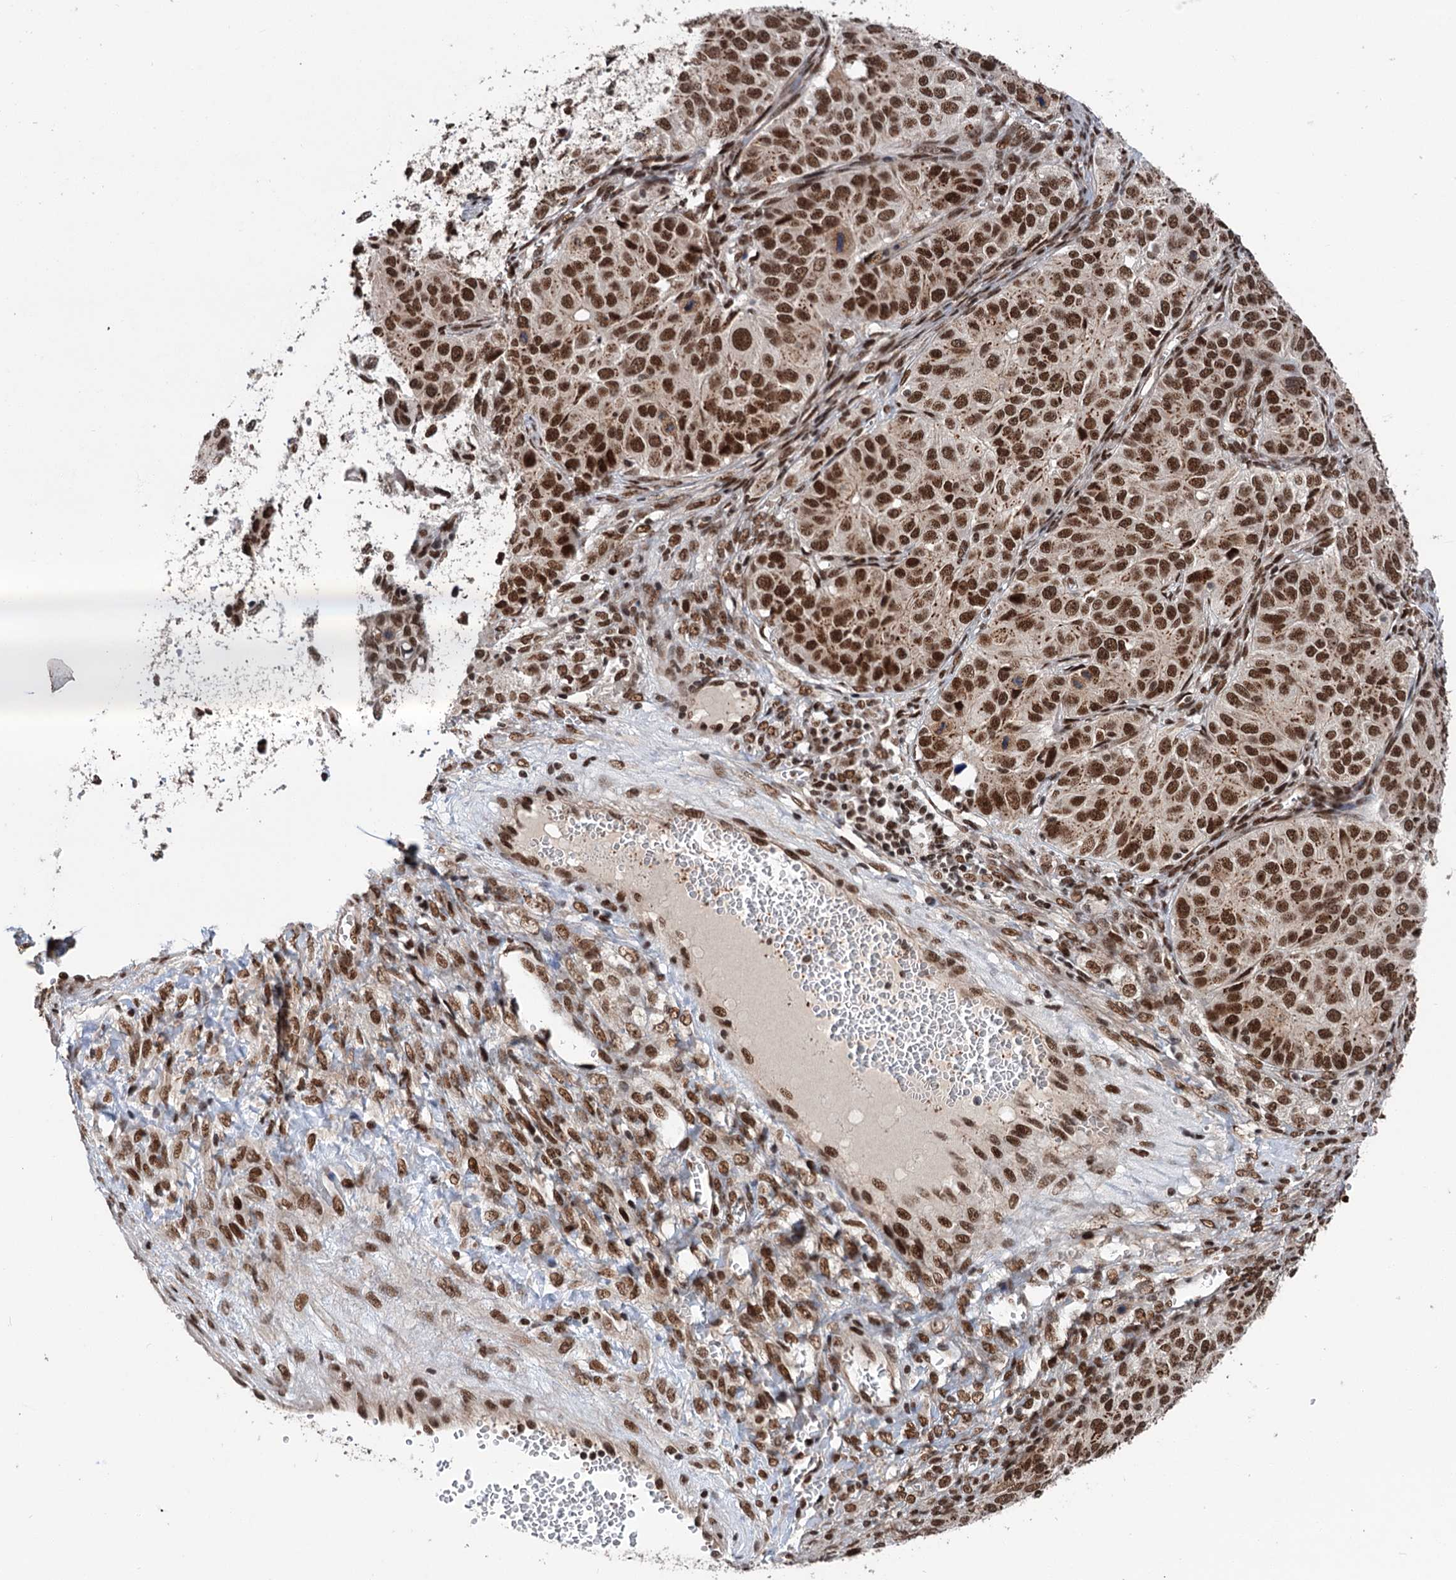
{"staining": {"intensity": "strong", "quantity": ">75%", "location": "nuclear"}, "tissue": "ovarian cancer", "cell_type": "Tumor cells", "image_type": "cancer", "snomed": [{"axis": "morphology", "description": "Carcinoma, endometroid"}, {"axis": "topography", "description": "Ovary"}], "caption": "Protein expression analysis of human ovarian cancer (endometroid carcinoma) reveals strong nuclear expression in approximately >75% of tumor cells.", "gene": "MAML1", "patient": {"sex": "female", "age": 51}}